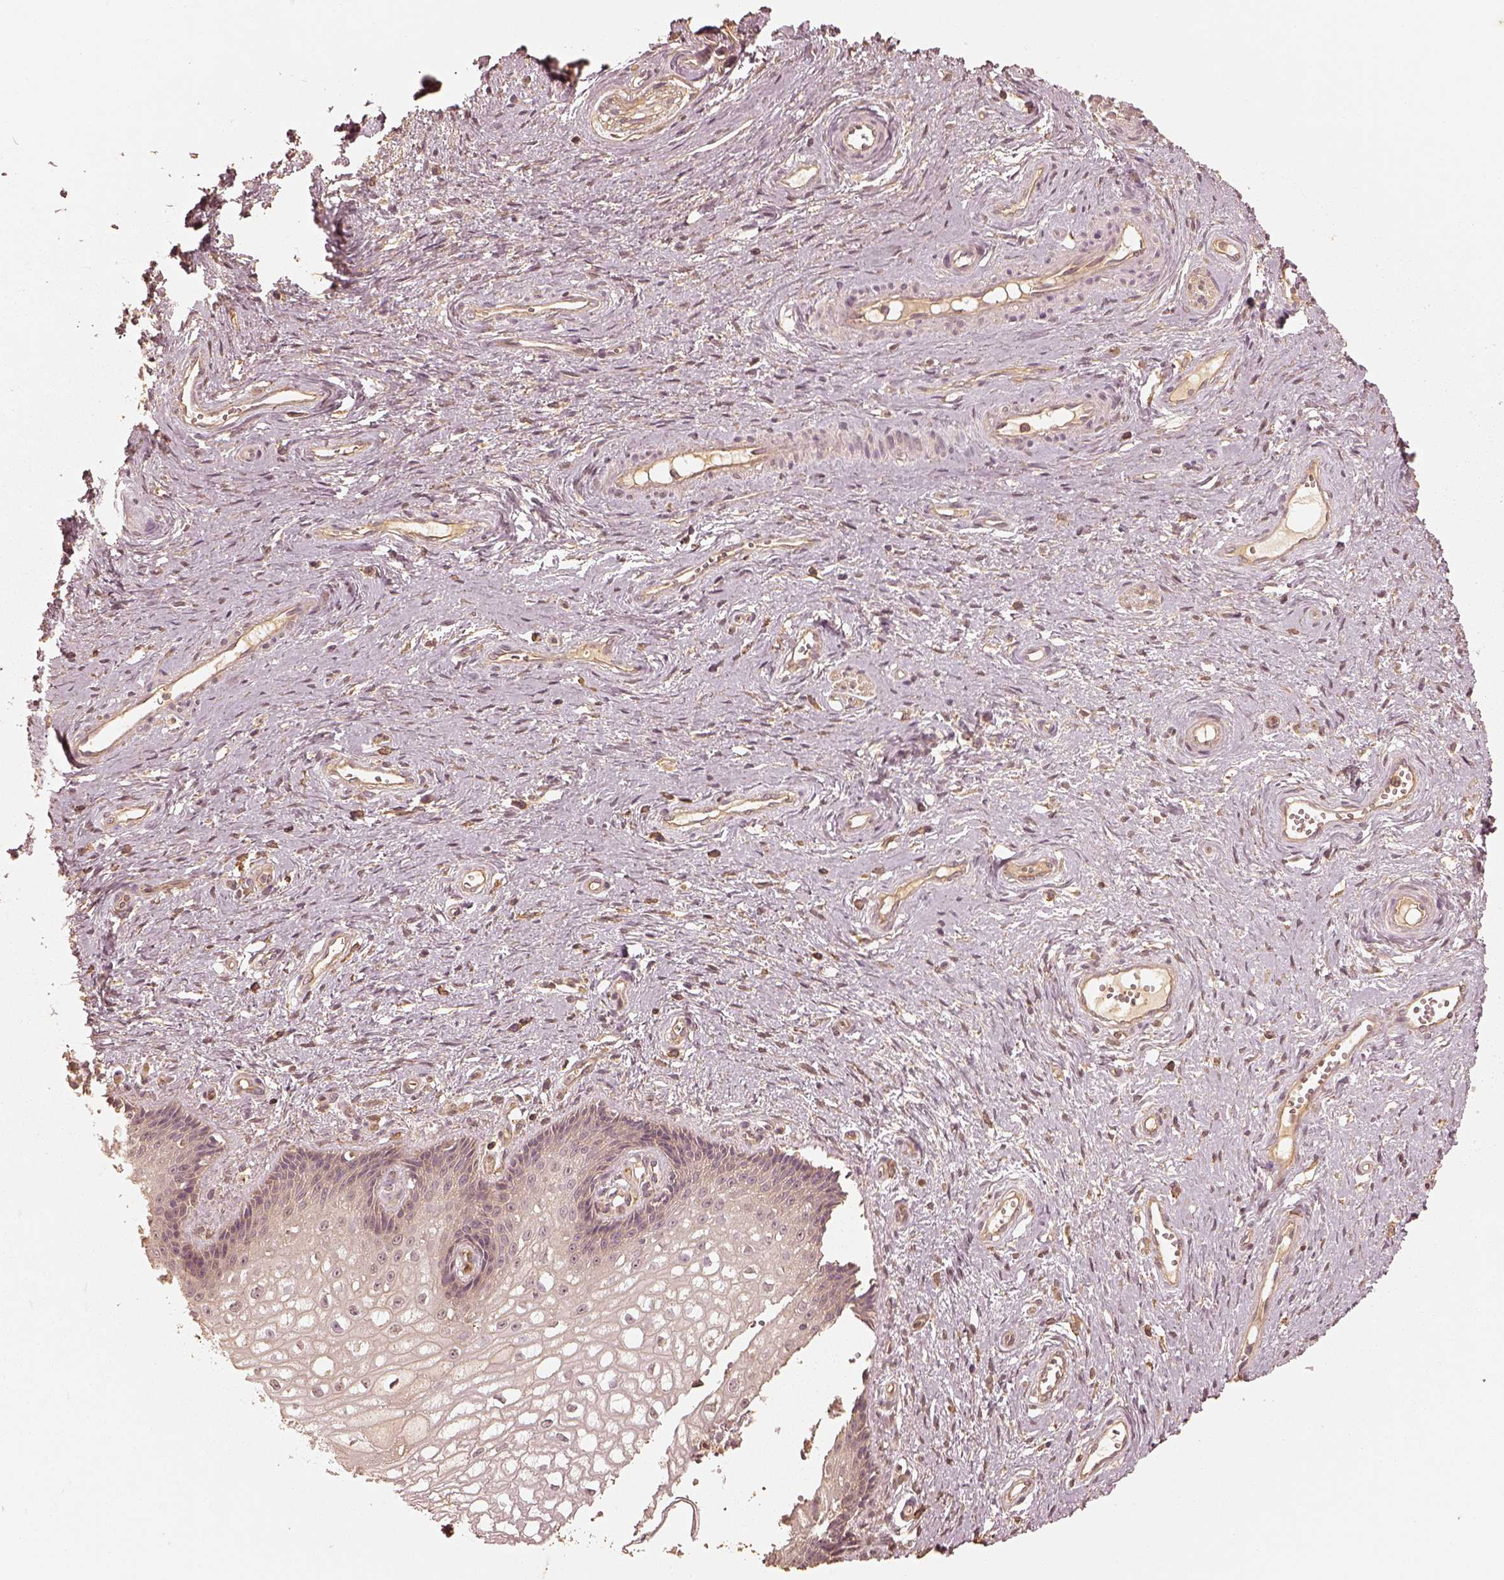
{"staining": {"intensity": "negative", "quantity": "none", "location": "none"}, "tissue": "cervical cancer", "cell_type": "Tumor cells", "image_type": "cancer", "snomed": [{"axis": "morphology", "description": "Squamous cell carcinoma, NOS"}, {"axis": "topography", "description": "Cervix"}], "caption": "A photomicrograph of cervical squamous cell carcinoma stained for a protein demonstrates no brown staining in tumor cells. (Stains: DAB immunohistochemistry (IHC) with hematoxylin counter stain, Microscopy: brightfield microscopy at high magnification).", "gene": "WDR7", "patient": {"sex": "female", "age": 30}}